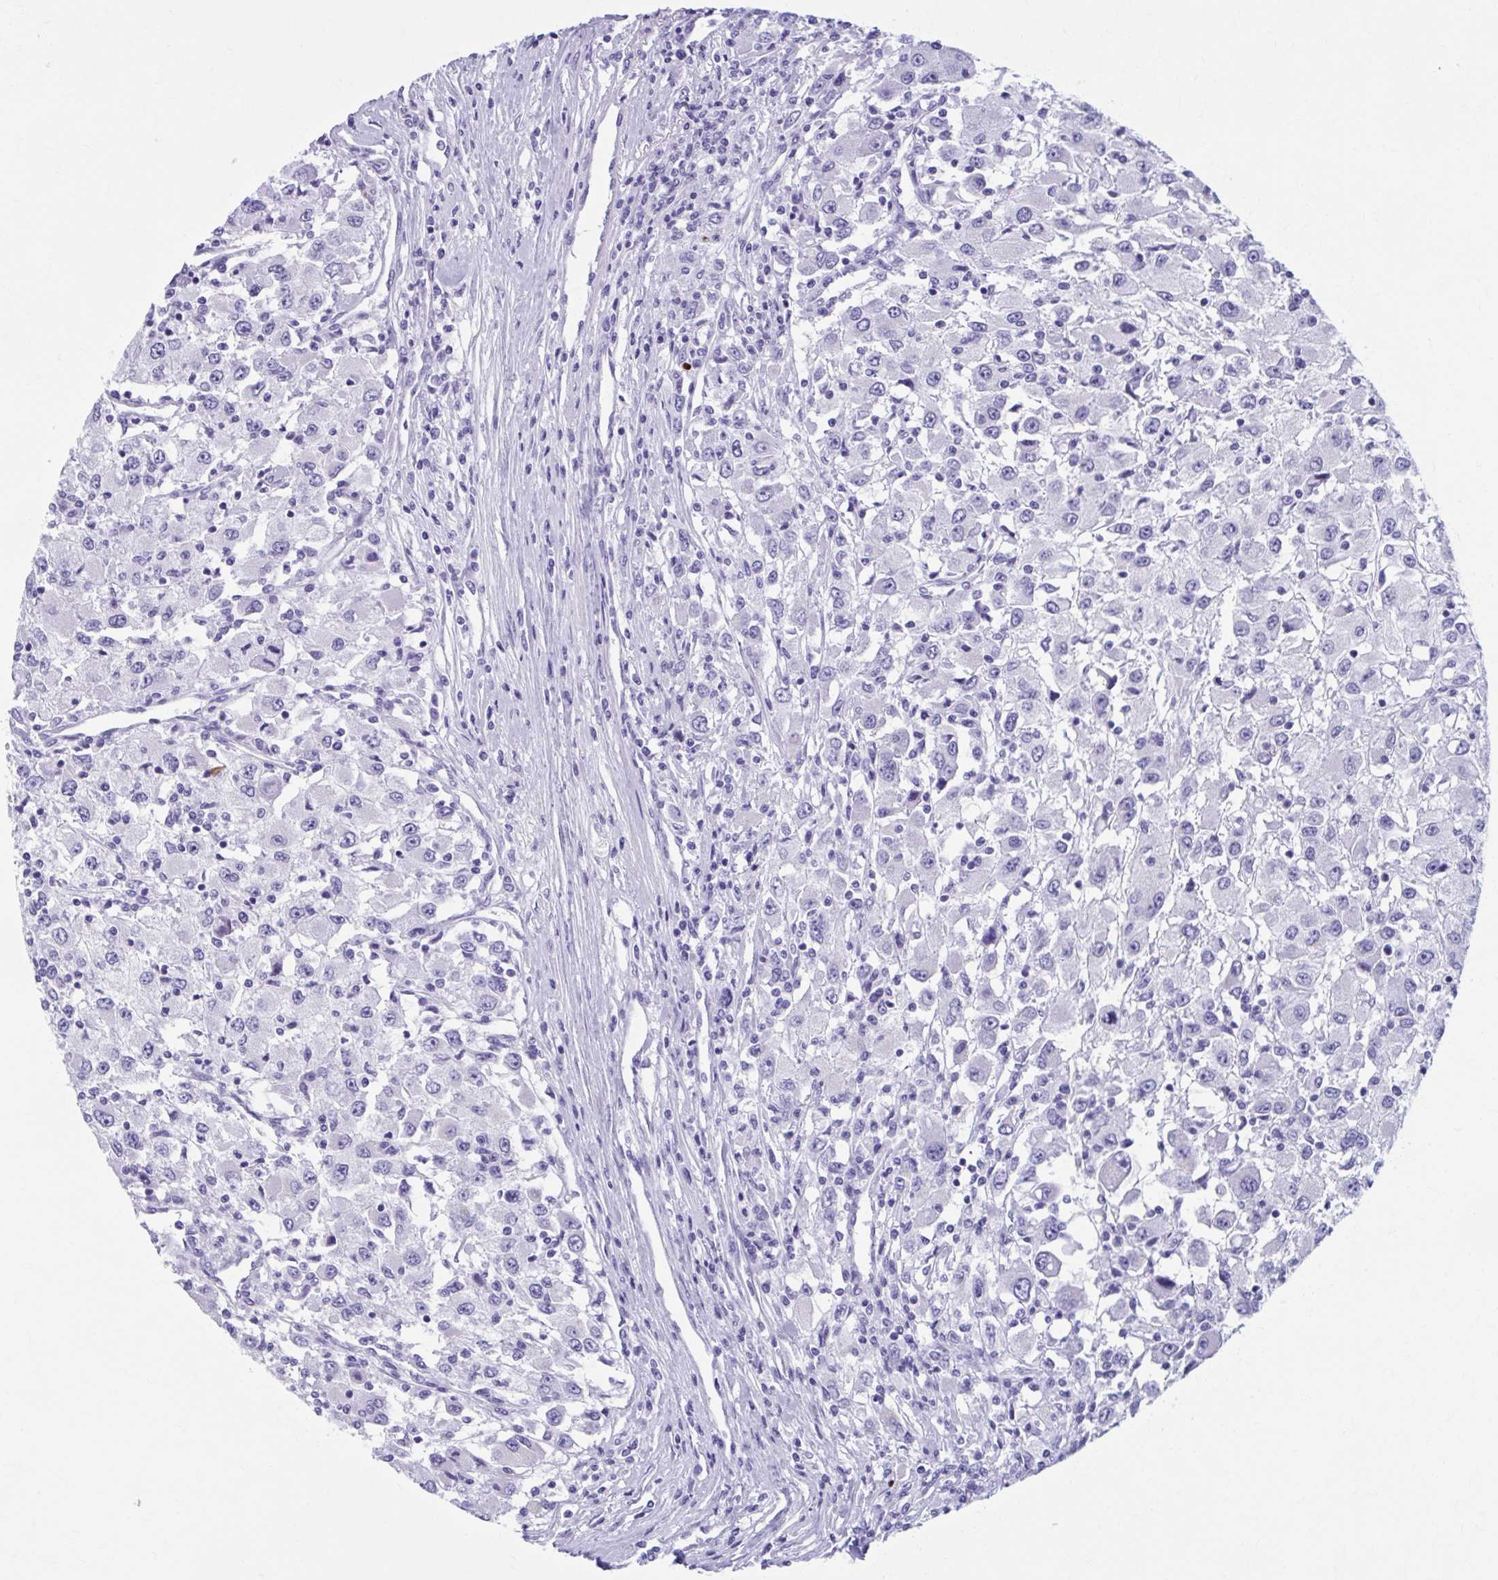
{"staining": {"intensity": "negative", "quantity": "none", "location": "none"}, "tissue": "renal cancer", "cell_type": "Tumor cells", "image_type": "cancer", "snomed": [{"axis": "morphology", "description": "Adenocarcinoma, NOS"}, {"axis": "topography", "description": "Kidney"}], "caption": "Human renal adenocarcinoma stained for a protein using IHC shows no expression in tumor cells.", "gene": "KCNE2", "patient": {"sex": "female", "age": 67}}